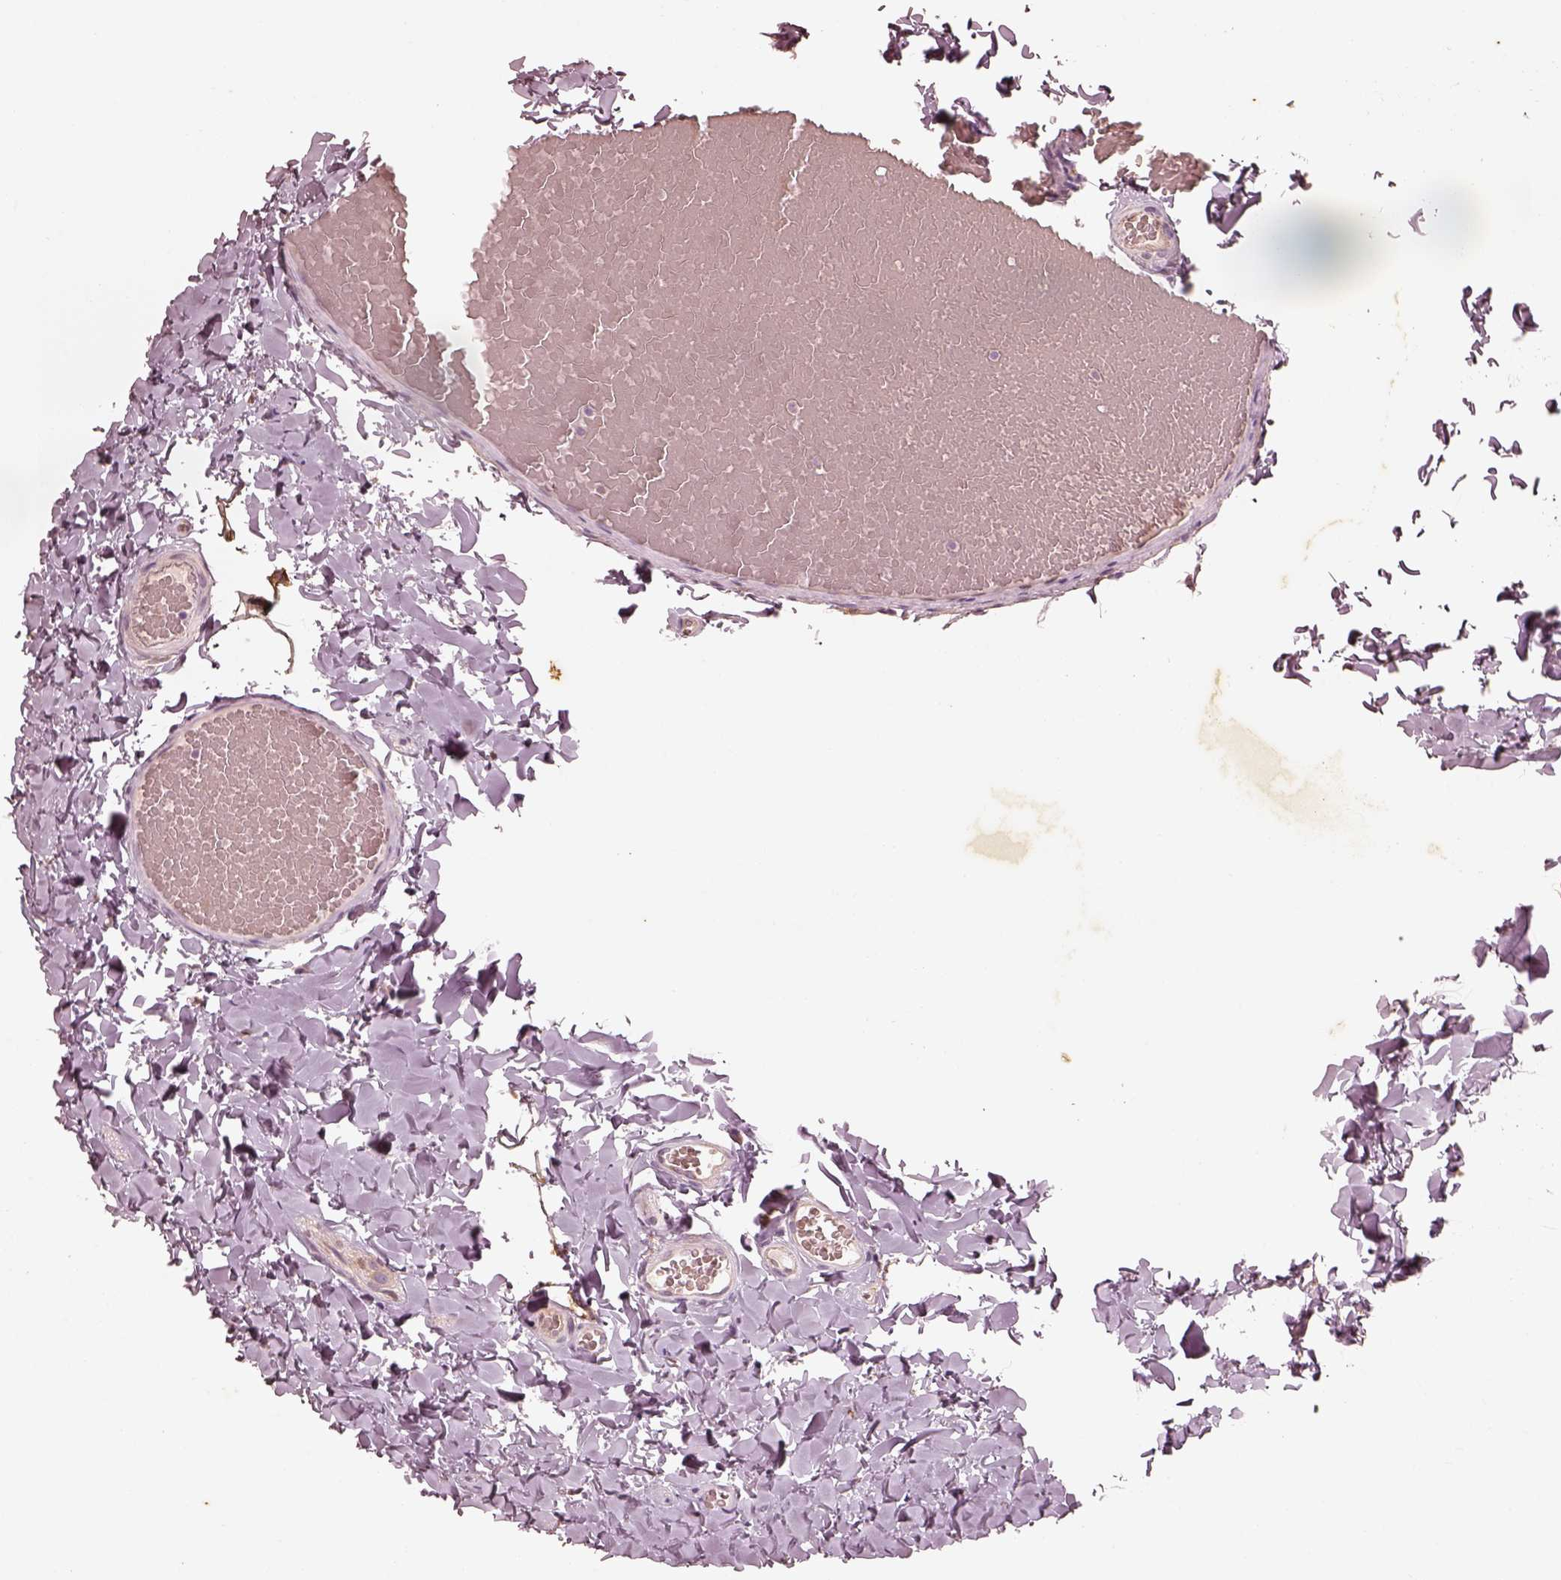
{"staining": {"intensity": "negative", "quantity": "none", "location": "none"}, "tissue": "colon", "cell_type": "Endothelial cells", "image_type": "normal", "snomed": [{"axis": "morphology", "description": "Normal tissue, NOS"}, {"axis": "topography", "description": "Colon"}], "caption": "This image is of normal colon stained with immunohistochemistry to label a protein in brown with the nuclei are counter-stained blue. There is no expression in endothelial cells.", "gene": "WLS", "patient": {"sex": "male", "age": 47}}